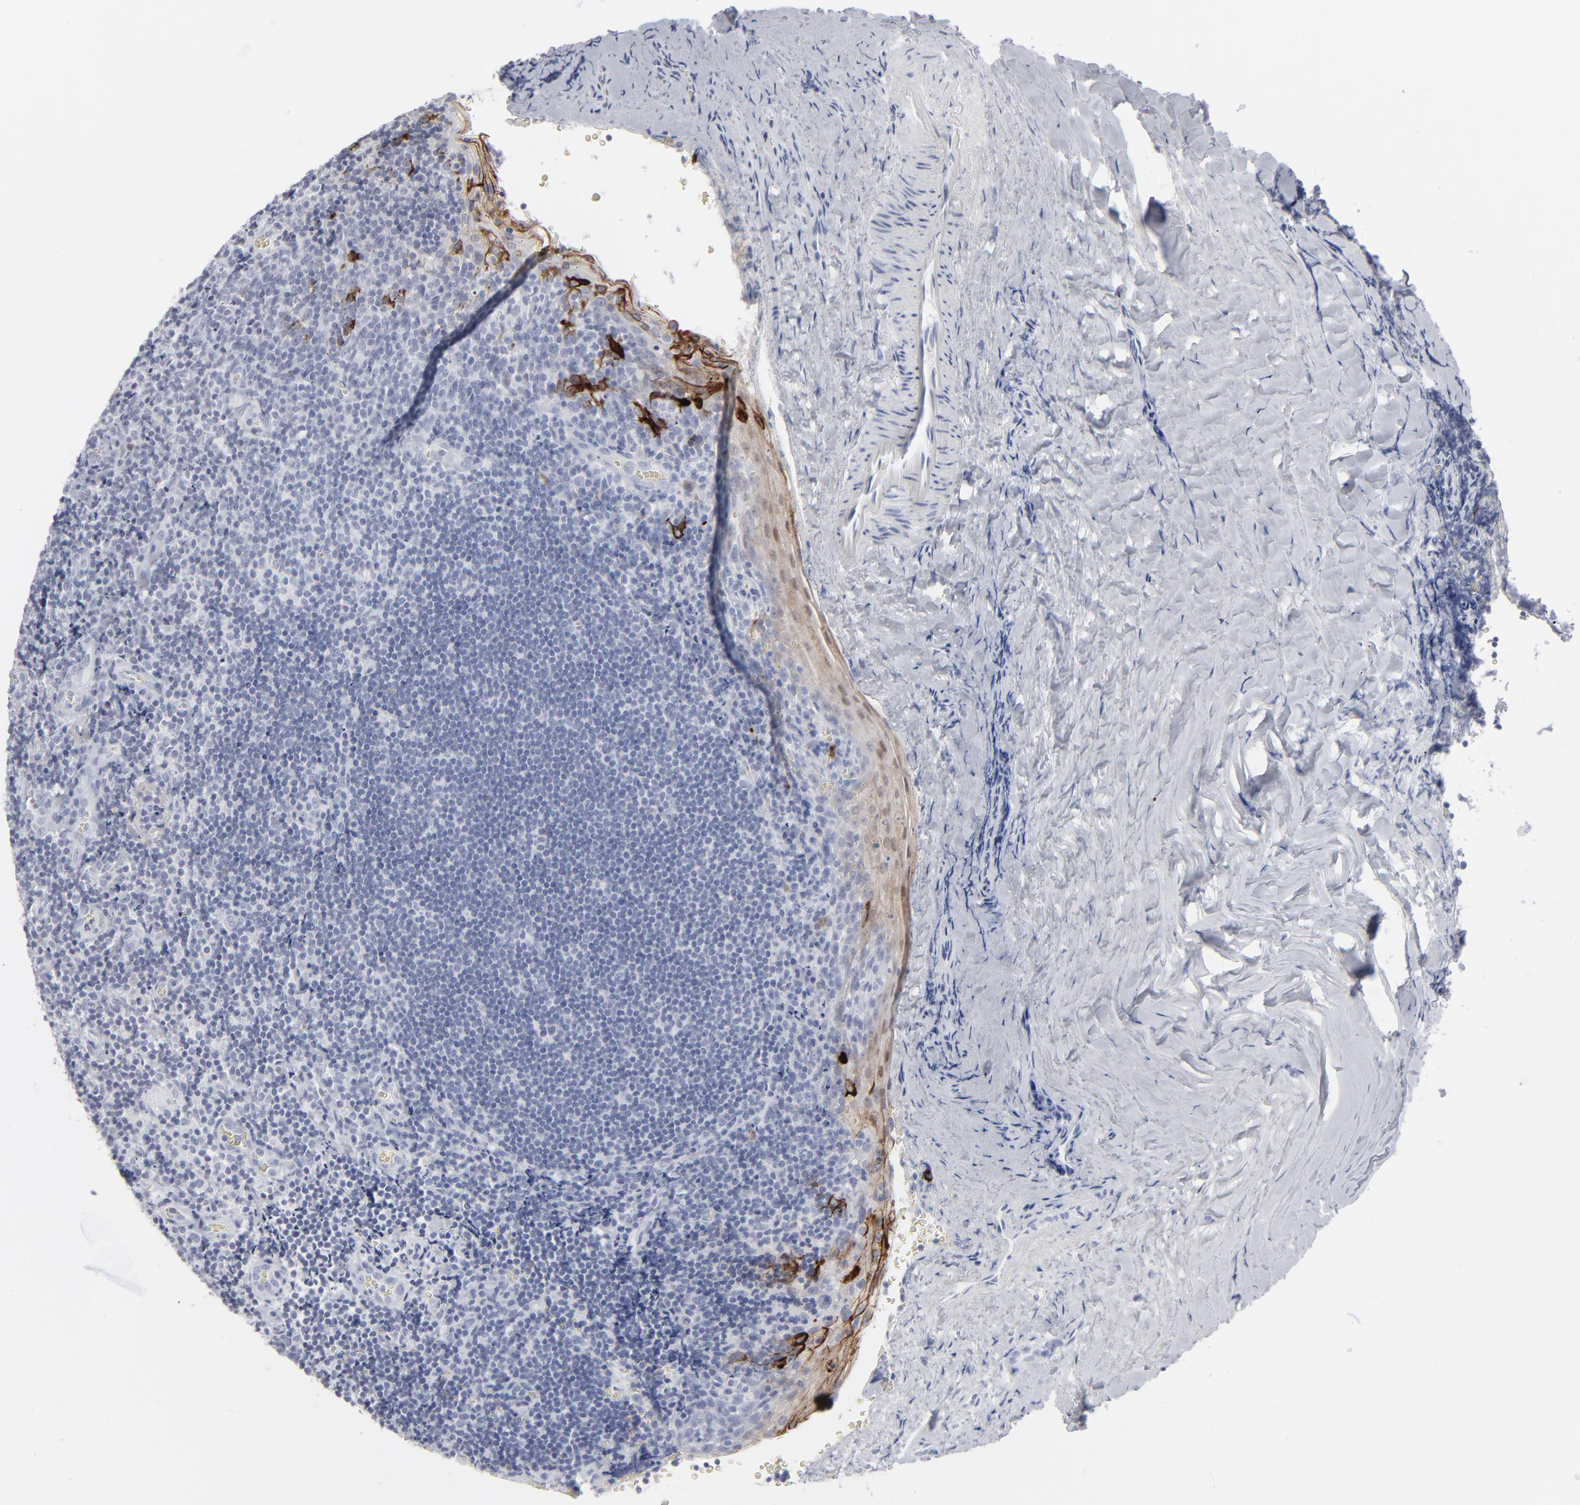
{"staining": {"intensity": "negative", "quantity": "none", "location": "none"}, "tissue": "tonsil", "cell_type": "Germinal center cells", "image_type": "normal", "snomed": [{"axis": "morphology", "description": "Normal tissue, NOS"}, {"axis": "topography", "description": "Tonsil"}], "caption": "This is a micrograph of IHC staining of unremarkable tonsil, which shows no expression in germinal center cells. The staining is performed using DAB (3,3'-diaminobenzidine) brown chromogen with nuclei counter-stained in using hematoxylin.", "gene": "MSLN", "patient": {"sex": "male", "age": 20}}